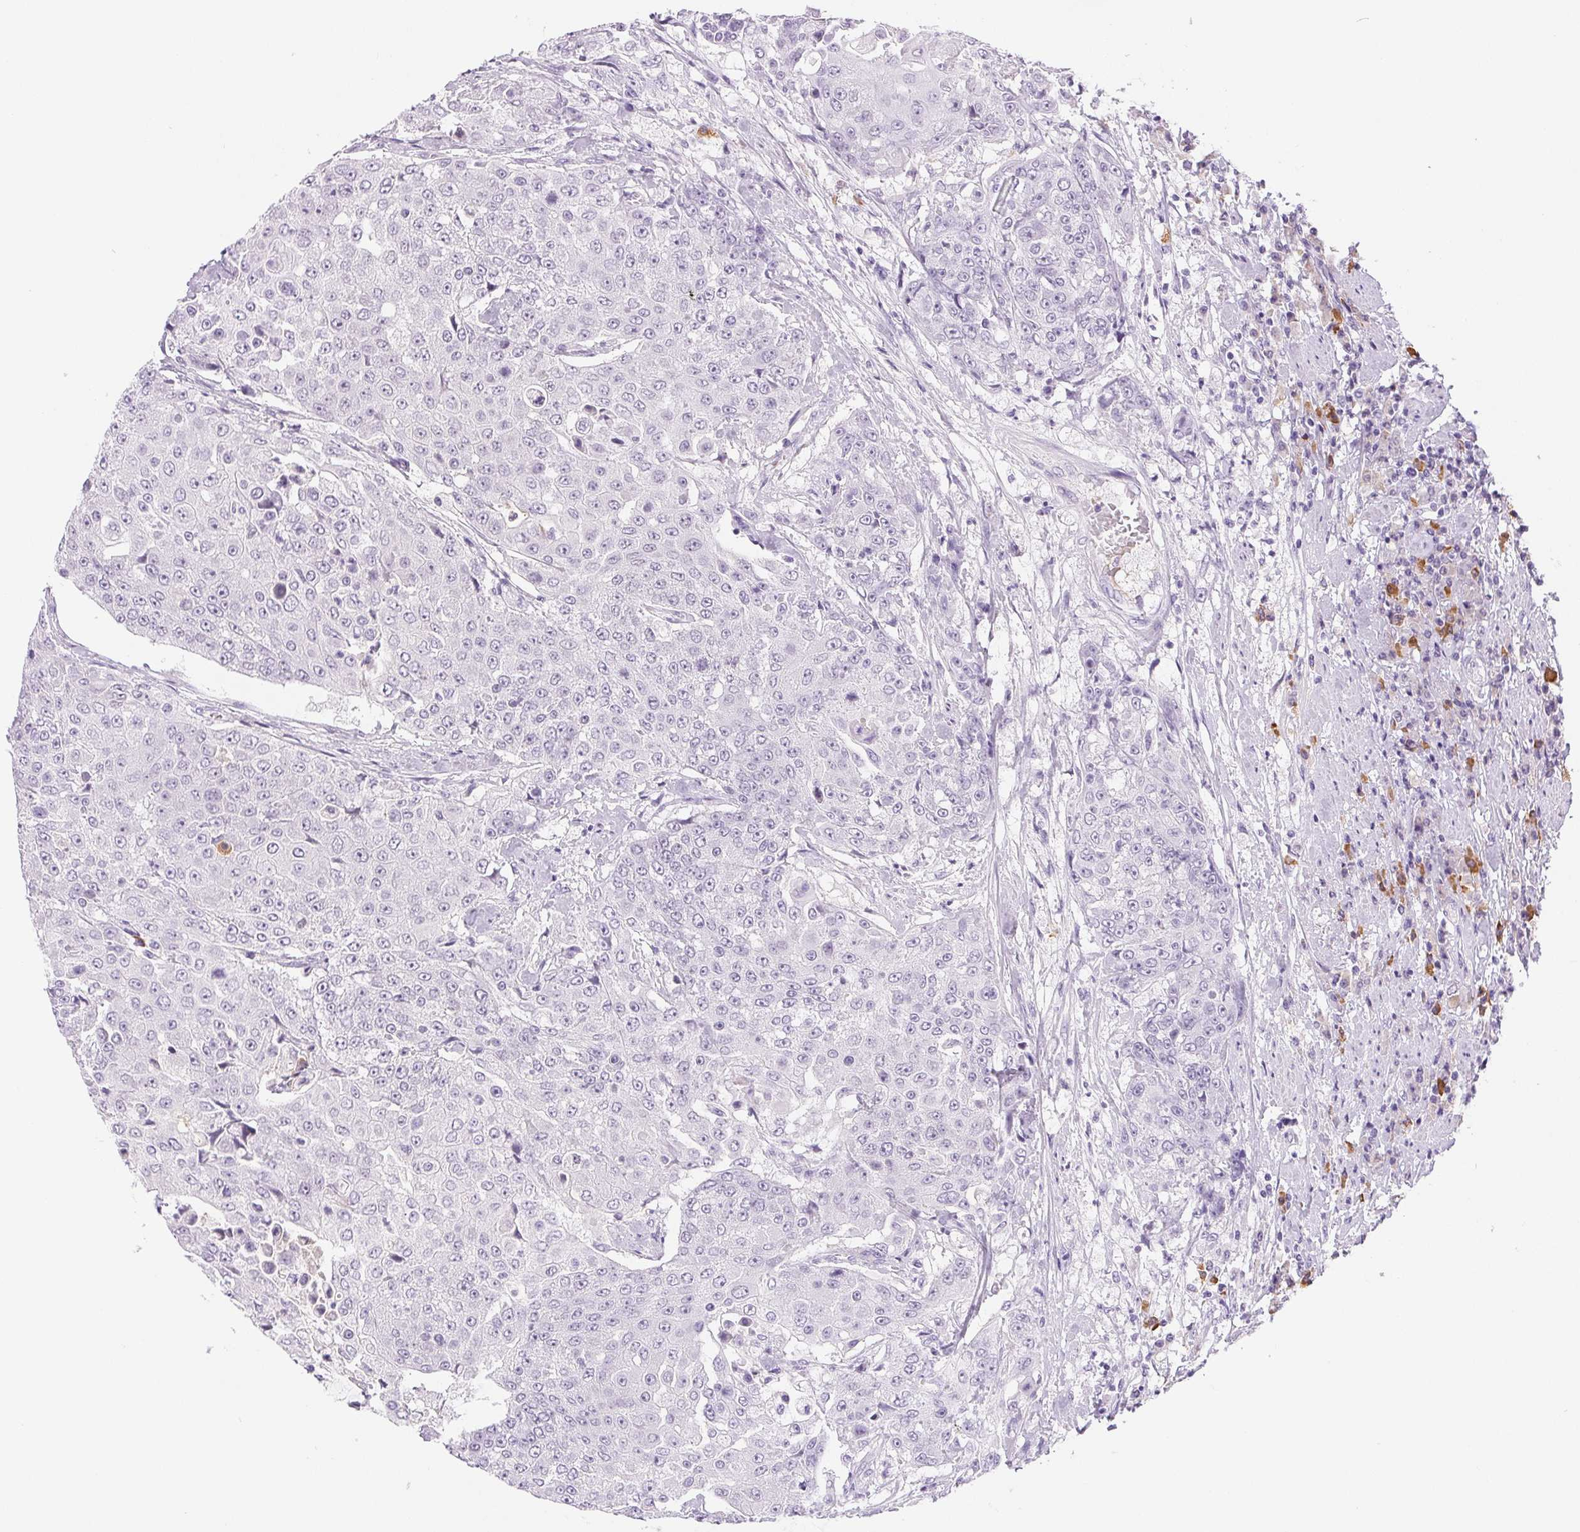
{"staining": {"intensity": "negative", "quantity": "none", "location": "none"}, "tissue": "urothelial cancer", "cell_type": "Tumor cells", "image_type": "cancer", "snomed": [{"axis": "morphology", "description": "Urothelial carcinoma, High grade"}, {"axis": "topography", "description": "Urinary bladder"}], "caption": "Immunohistochemistry (IHC) of urothelial cancer displays no positivity in tumor cells. (Brightfield microscopy of DAB (3,3'-diaminobenzidine) immunohistochemistry (IHC) at high magnification).", "gene": "IFIT1B", "patient": {"sex": "female", "age": 63}}